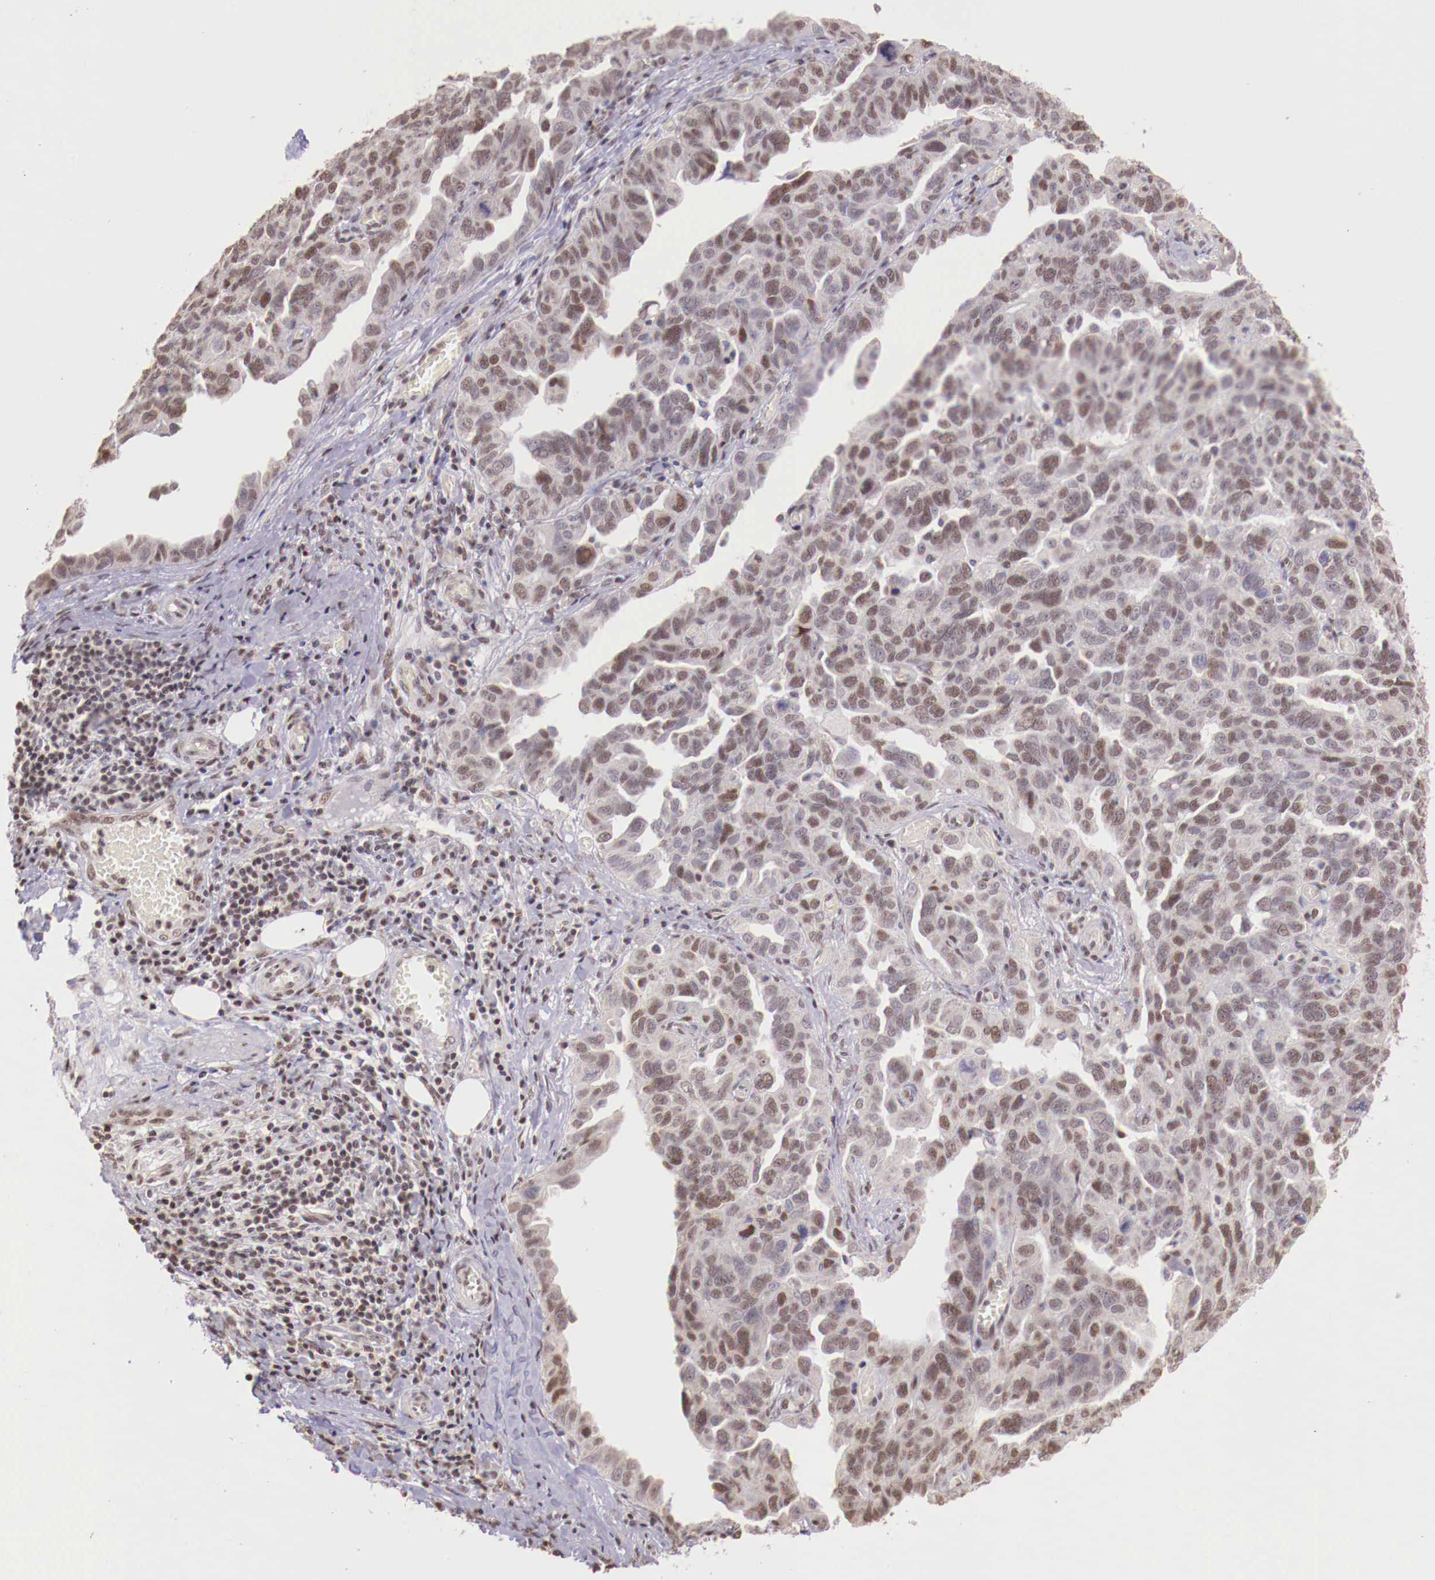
{"staining": {"intensity": "weak", "quantity": "<25%", "location": "cytoplasmic/membranous"}, "tissue": "ovarian cancer", "cell_type": "Tumor cells", "image_type": "cancer", "snomed": [{"axis": "morphology", "description": "Cystadenocarcinoma, serous, NOS"}, {"axis": "topography", "description": "Ovary"}], "caption": "A high-resolution image shows IHC staining of serous cystadenocarcinoma (ovarian), which demonstrates no significant expression in tumor cells. (IHC, brightfield microscopy, high magnification).", "gene": "SP1", "patient": {"sex": "female", "age": 64}}